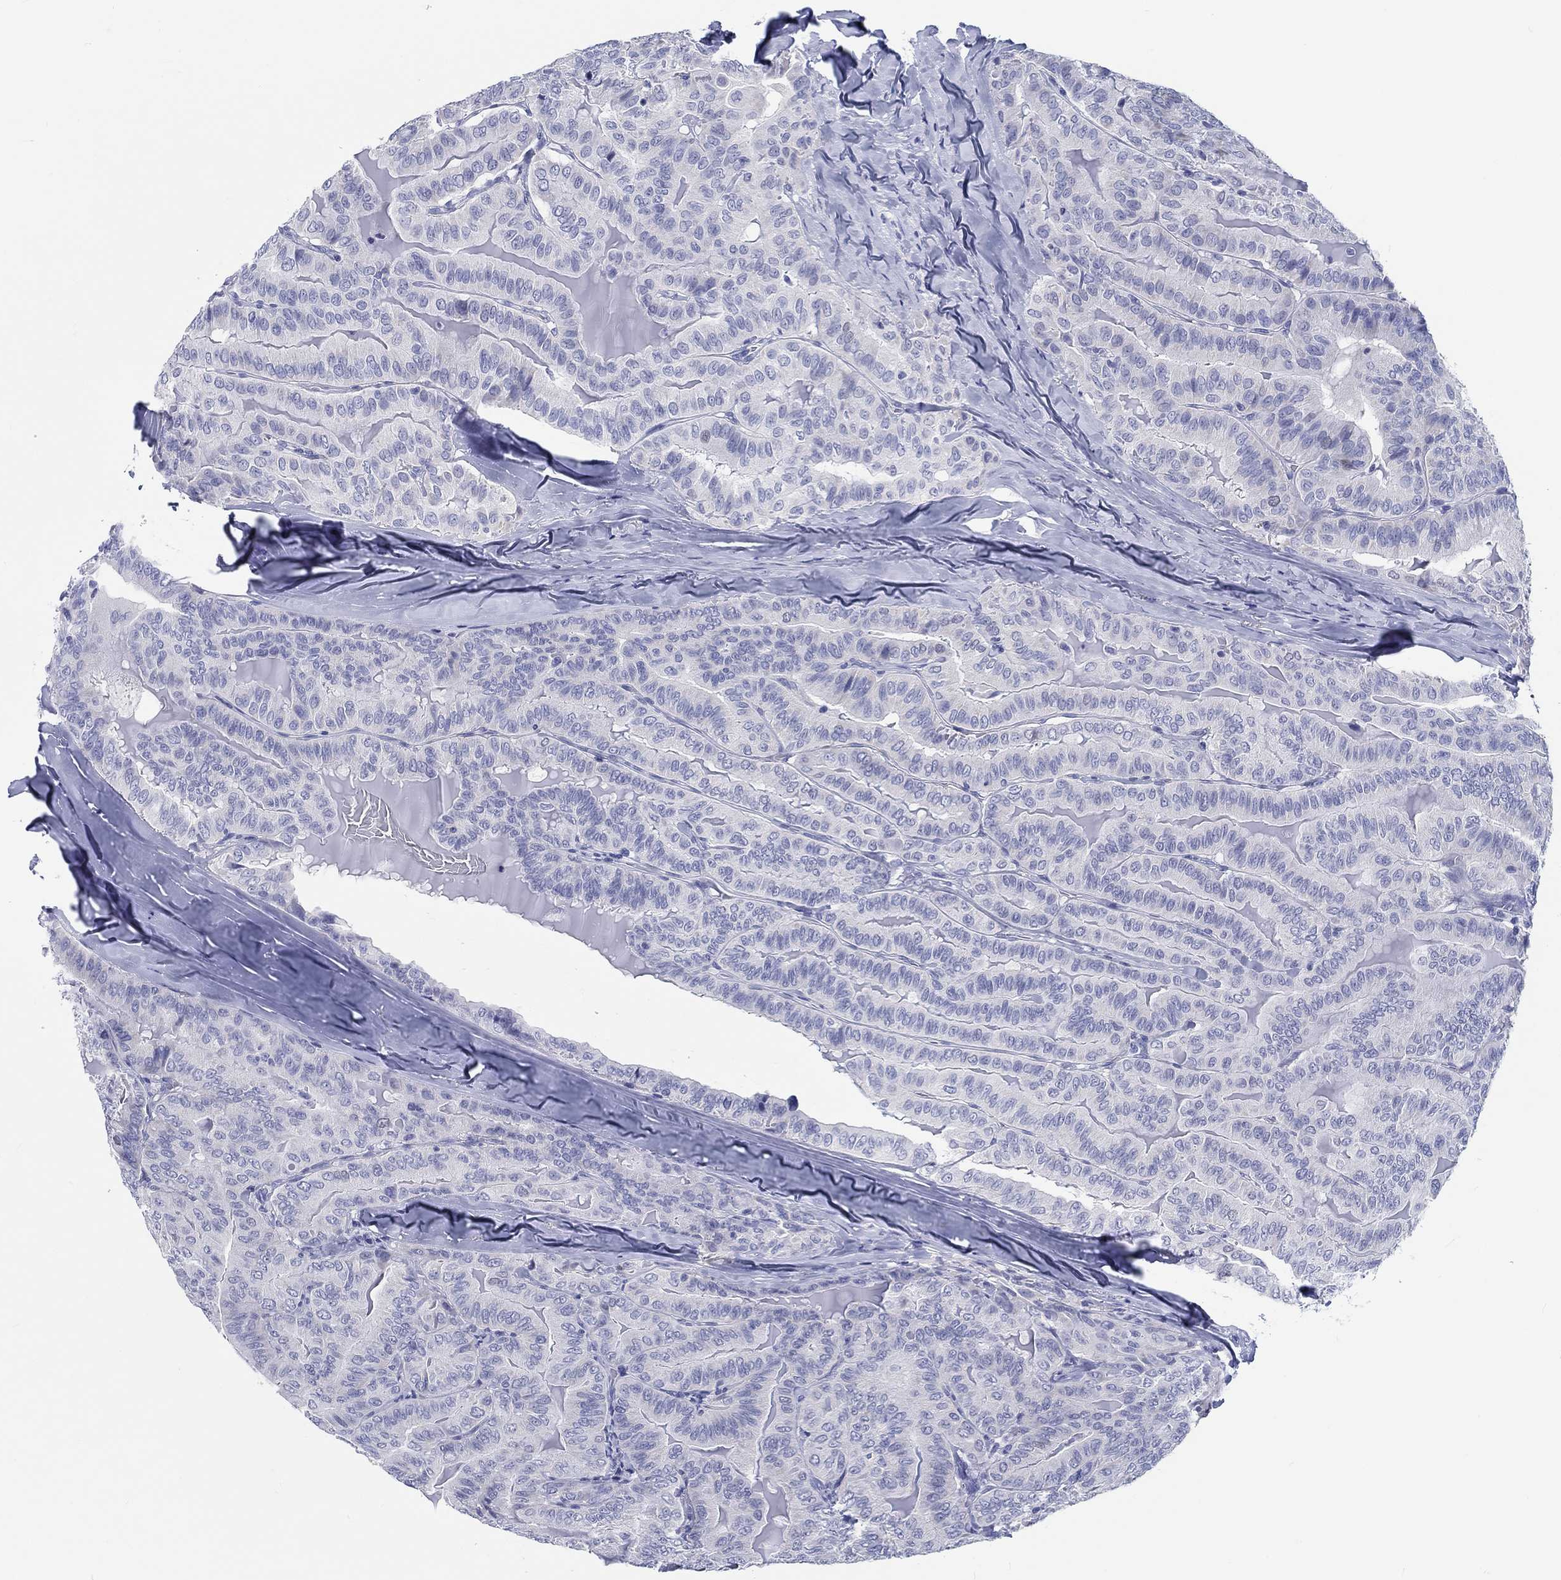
{"staining": {"intensity": "negative", "quantity": "none", "location": "none"}, "tissue": "thyroid cancer", "cell_type": "Tumor cells", "image_type": "cancer", "snomed": [{"axis": "morphology", "description": "Papillary adenocarcinoma, NOS"}, {"axis": "topography", "description": "Thyroid gland"}], "caption": "Immunohistochemistry of papillary adenocarcinoma (thyroid) displays no positivity in tumor cells.", "gene": "H1-1", "patient": {"sex": "female", "age": 68}}